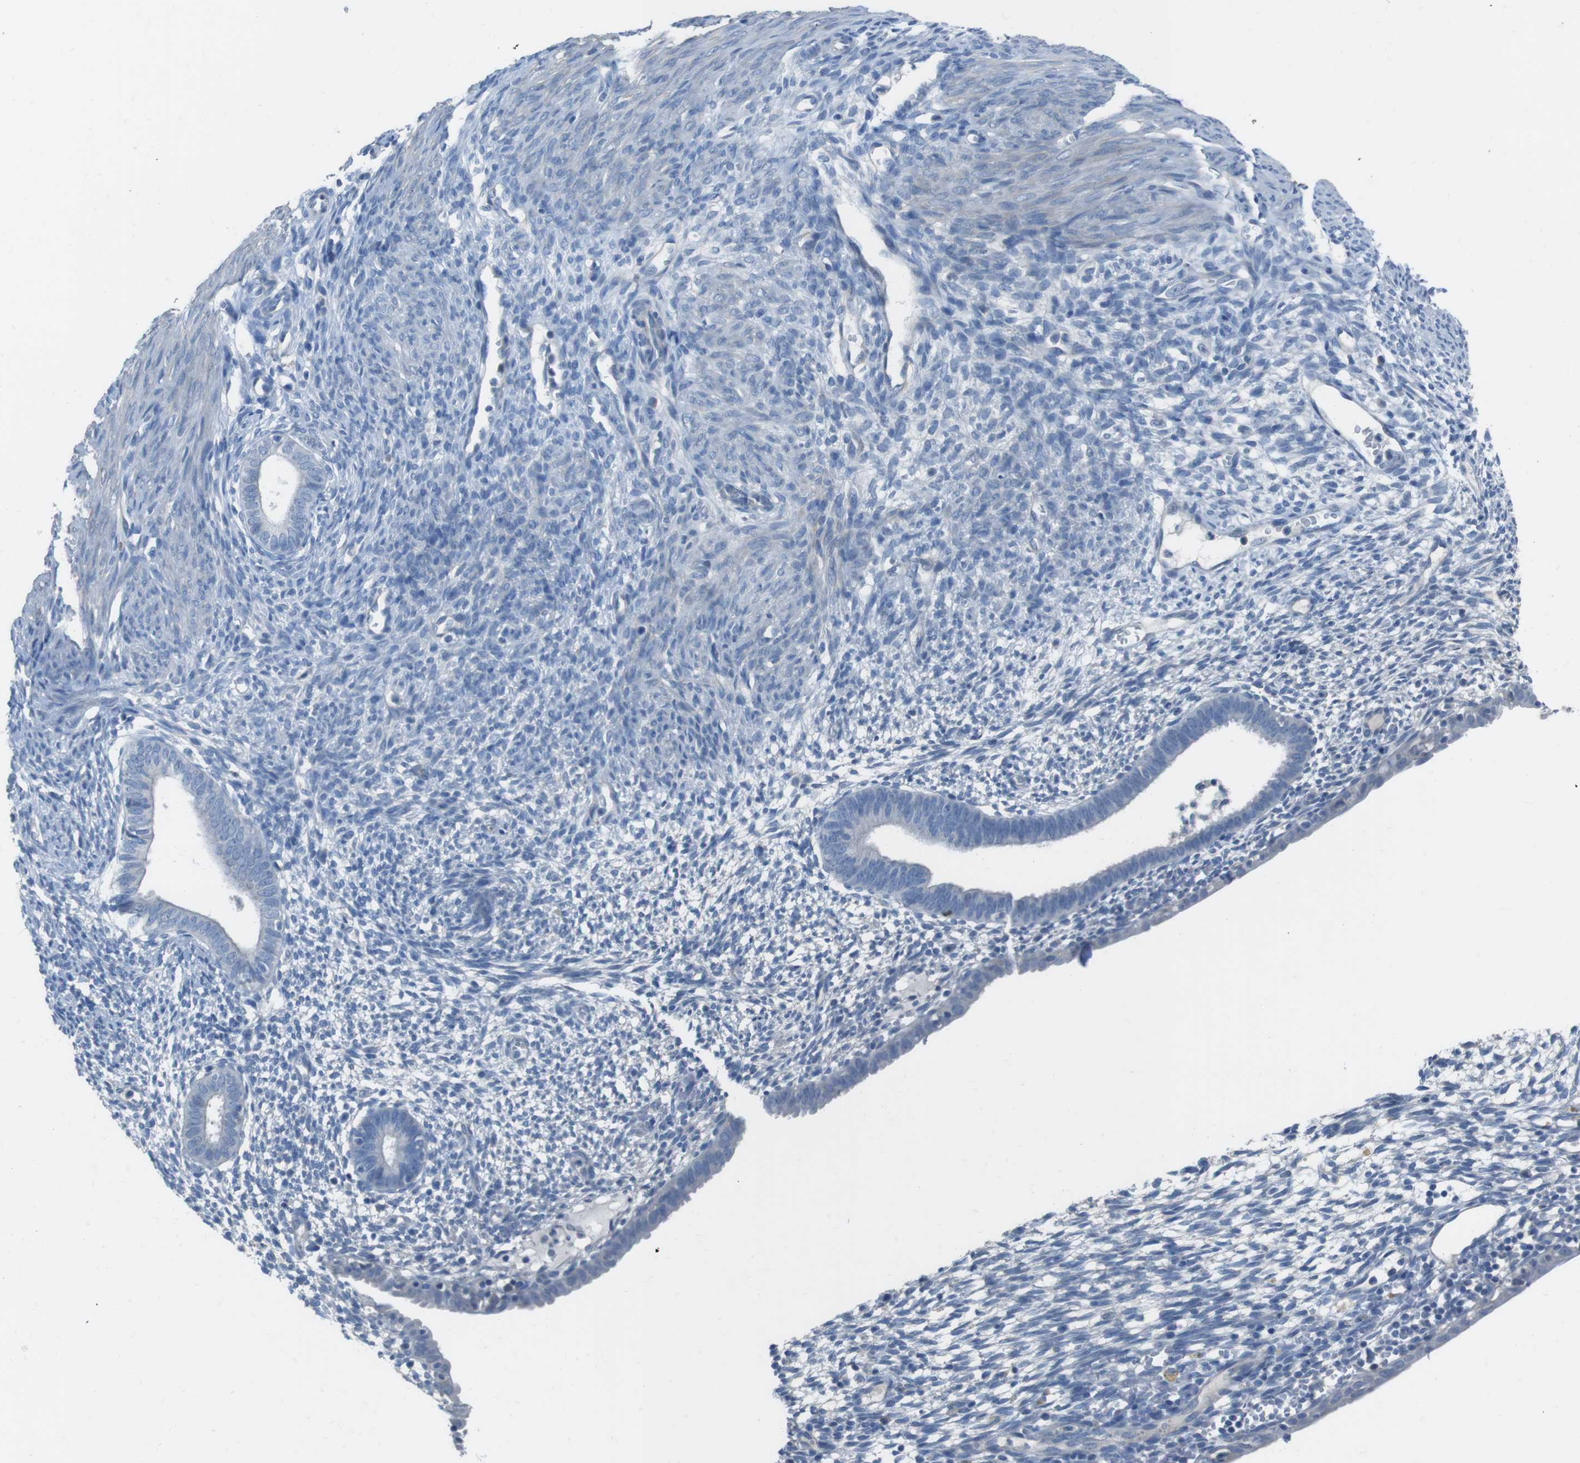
{"staining": {"intensity": "negative", "quantity": "none", "location": "none"}, "tissue": "endometrium", "cell_type": "Cells in endometrial stroma", "image_type": "normal", "snomed": [{"axis": "morphology", "description": "Normal tissue, NOS"}, {"axis": "morphology", "description": "Atrophy, NOS"}, {"axis": "topography", "description": "Uterus"}, {"axis": "topography", "description": "Endometrium"}], "caption": "DAB (3,3'-diaminobenzidine) immunohistochemical staining of benign endometrium shows no significant expression in cells in endometrial stroma.", "gene": "CYP2C19", "patient": {"sex": "female", "age": 68}}